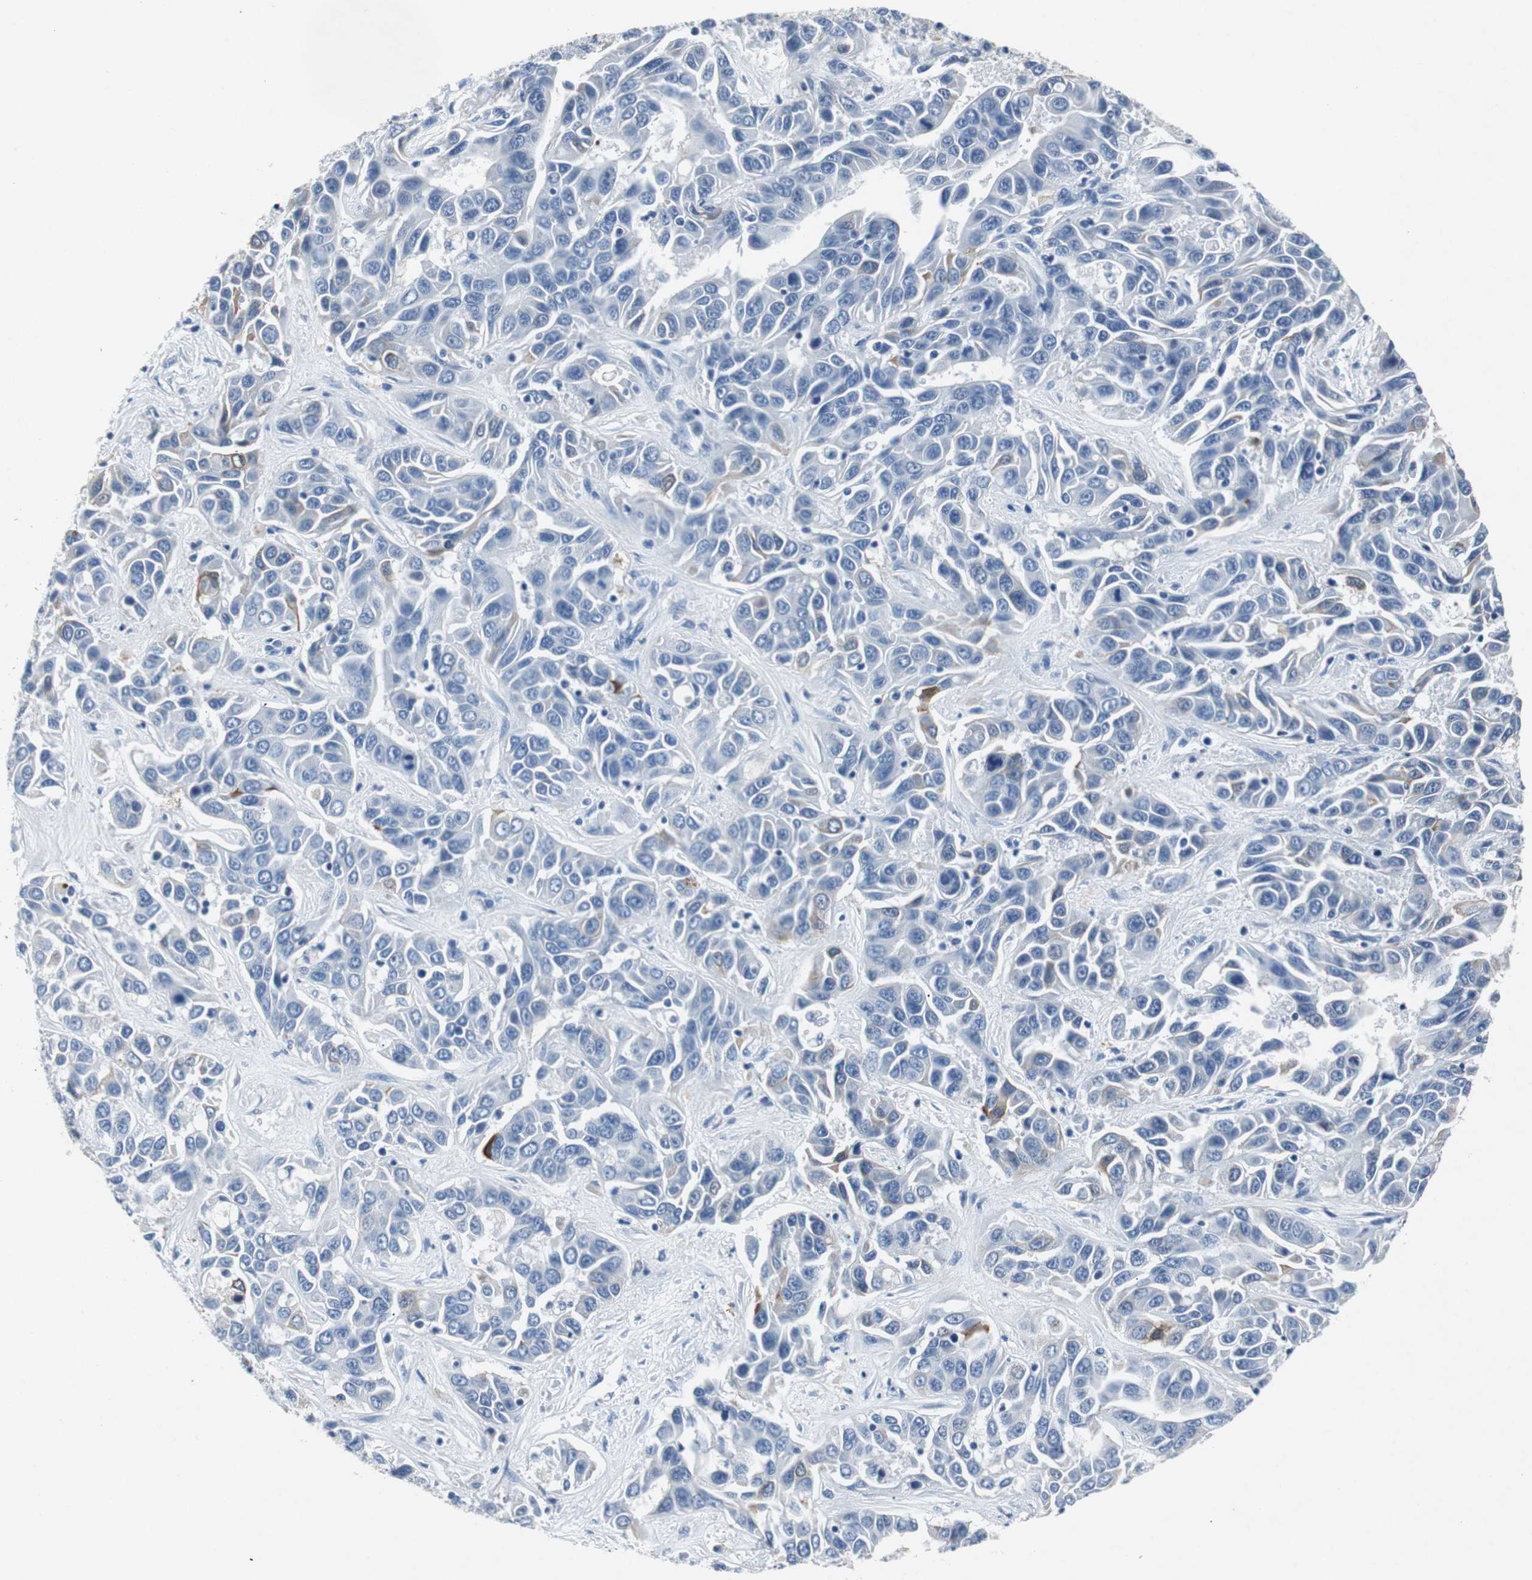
{"staining": {"intensity": "weak", "quantity": "<25%", "location": "cytoplasmic/membranous"}, "tissue": "liver cancer", "cell_type": "Tumor cells", "image_type": "cancer", "snomed": [{"axis": "morphology", "description": "Cholangiocarcinoma"}, {"axis": "topography", "description": "Liver"}], "caption": "Immunohistochemistry (IHC) of human liver cancer (cholangiocarcinoma) exhibits no expression in tumor cells.", "gene": "LRP2", "patient": {"sex": "female", "age": 52}}